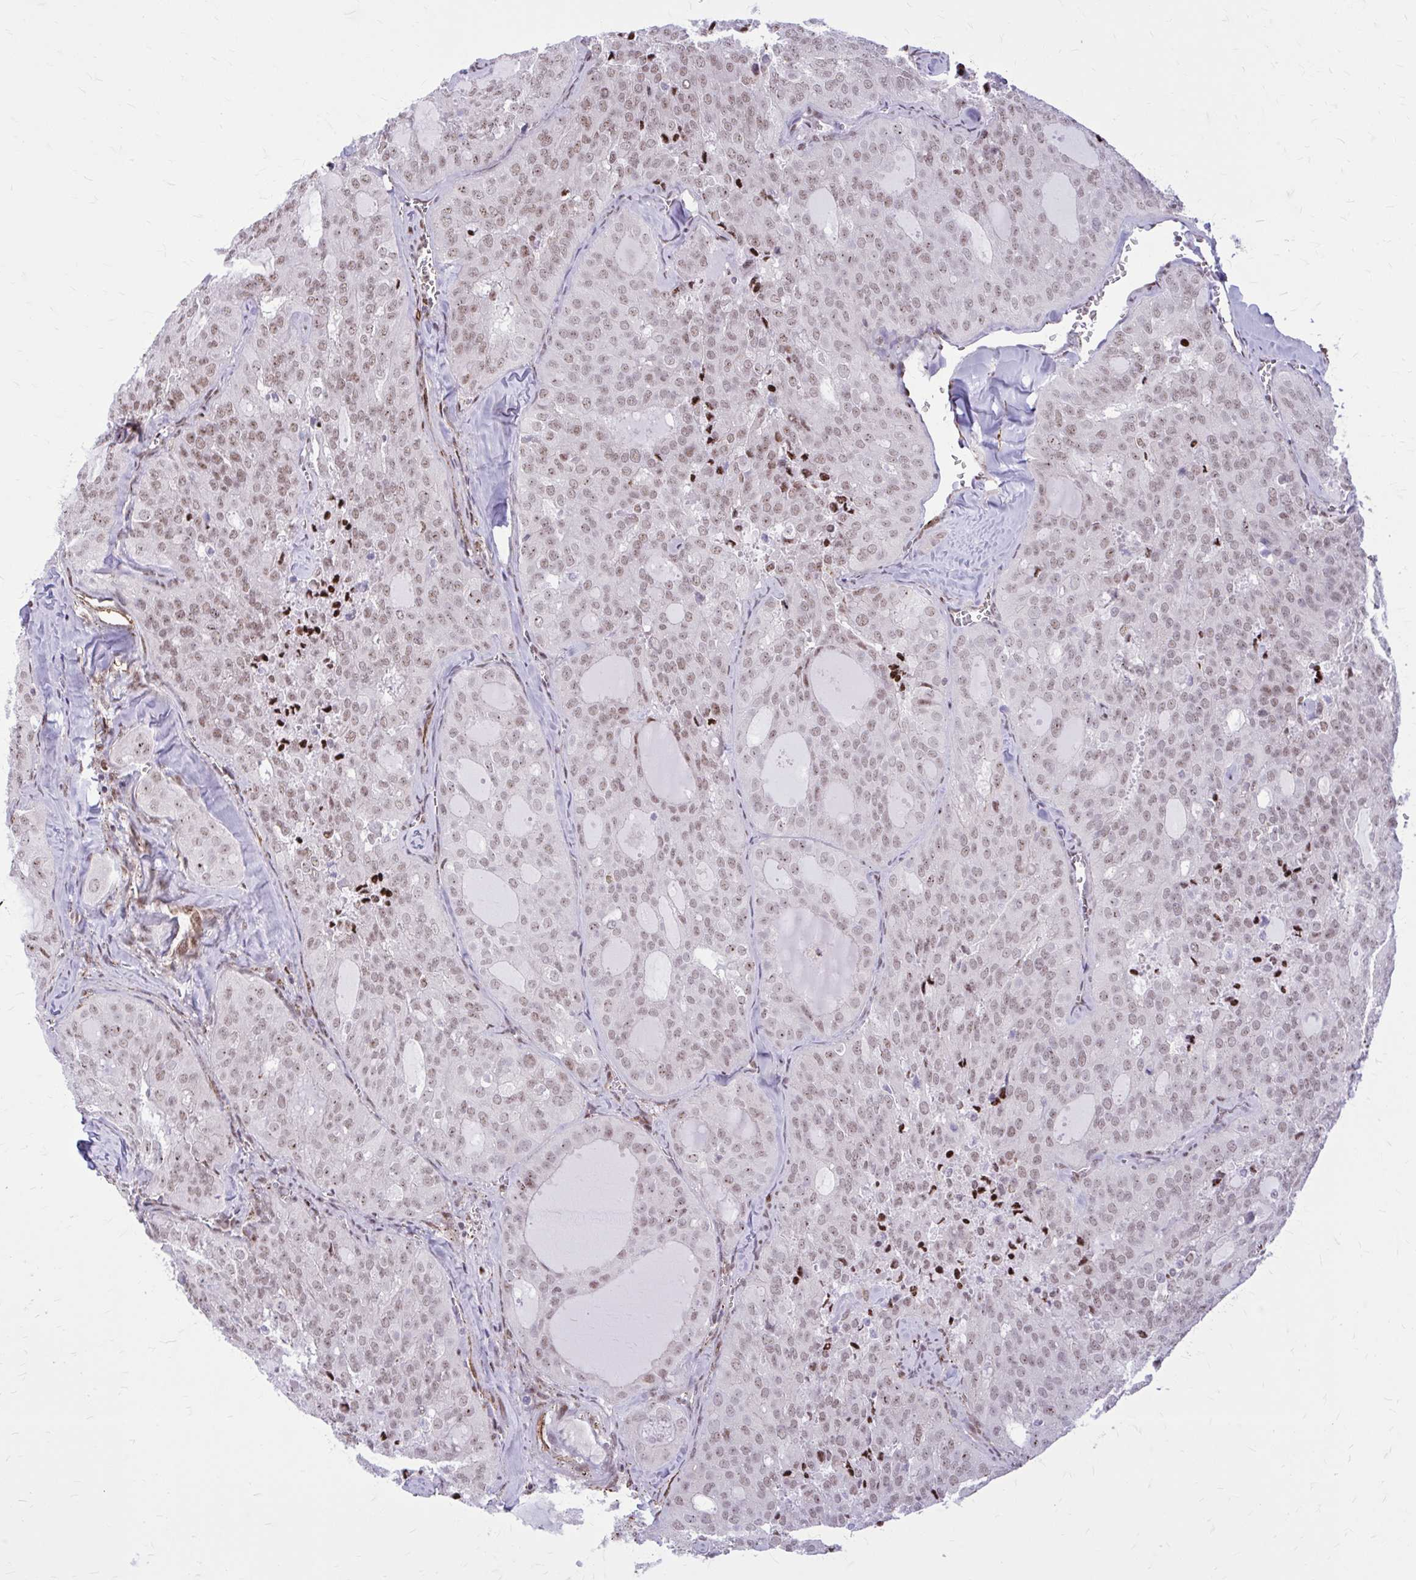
{"staining": {"intensity": "weak", "quantity": ">75%", "location": "nuclear"}, "tissue": "thyroid cancer", "cell_type": "Tumor cells", "image_type": "cancer", "snomed": [{"axis": "morphology", "description": "Follicular adenoma carcinoma, NOS"}, {"axis": "topography", "description": "Thyroid gland"}], "caption": "Protein staining of thyroid cancer tissue displays weak nuclear expression in approximately >75% of tumor cells.", "gene": "NRBF2", "patient": {"sex": "male", "age": 75}}